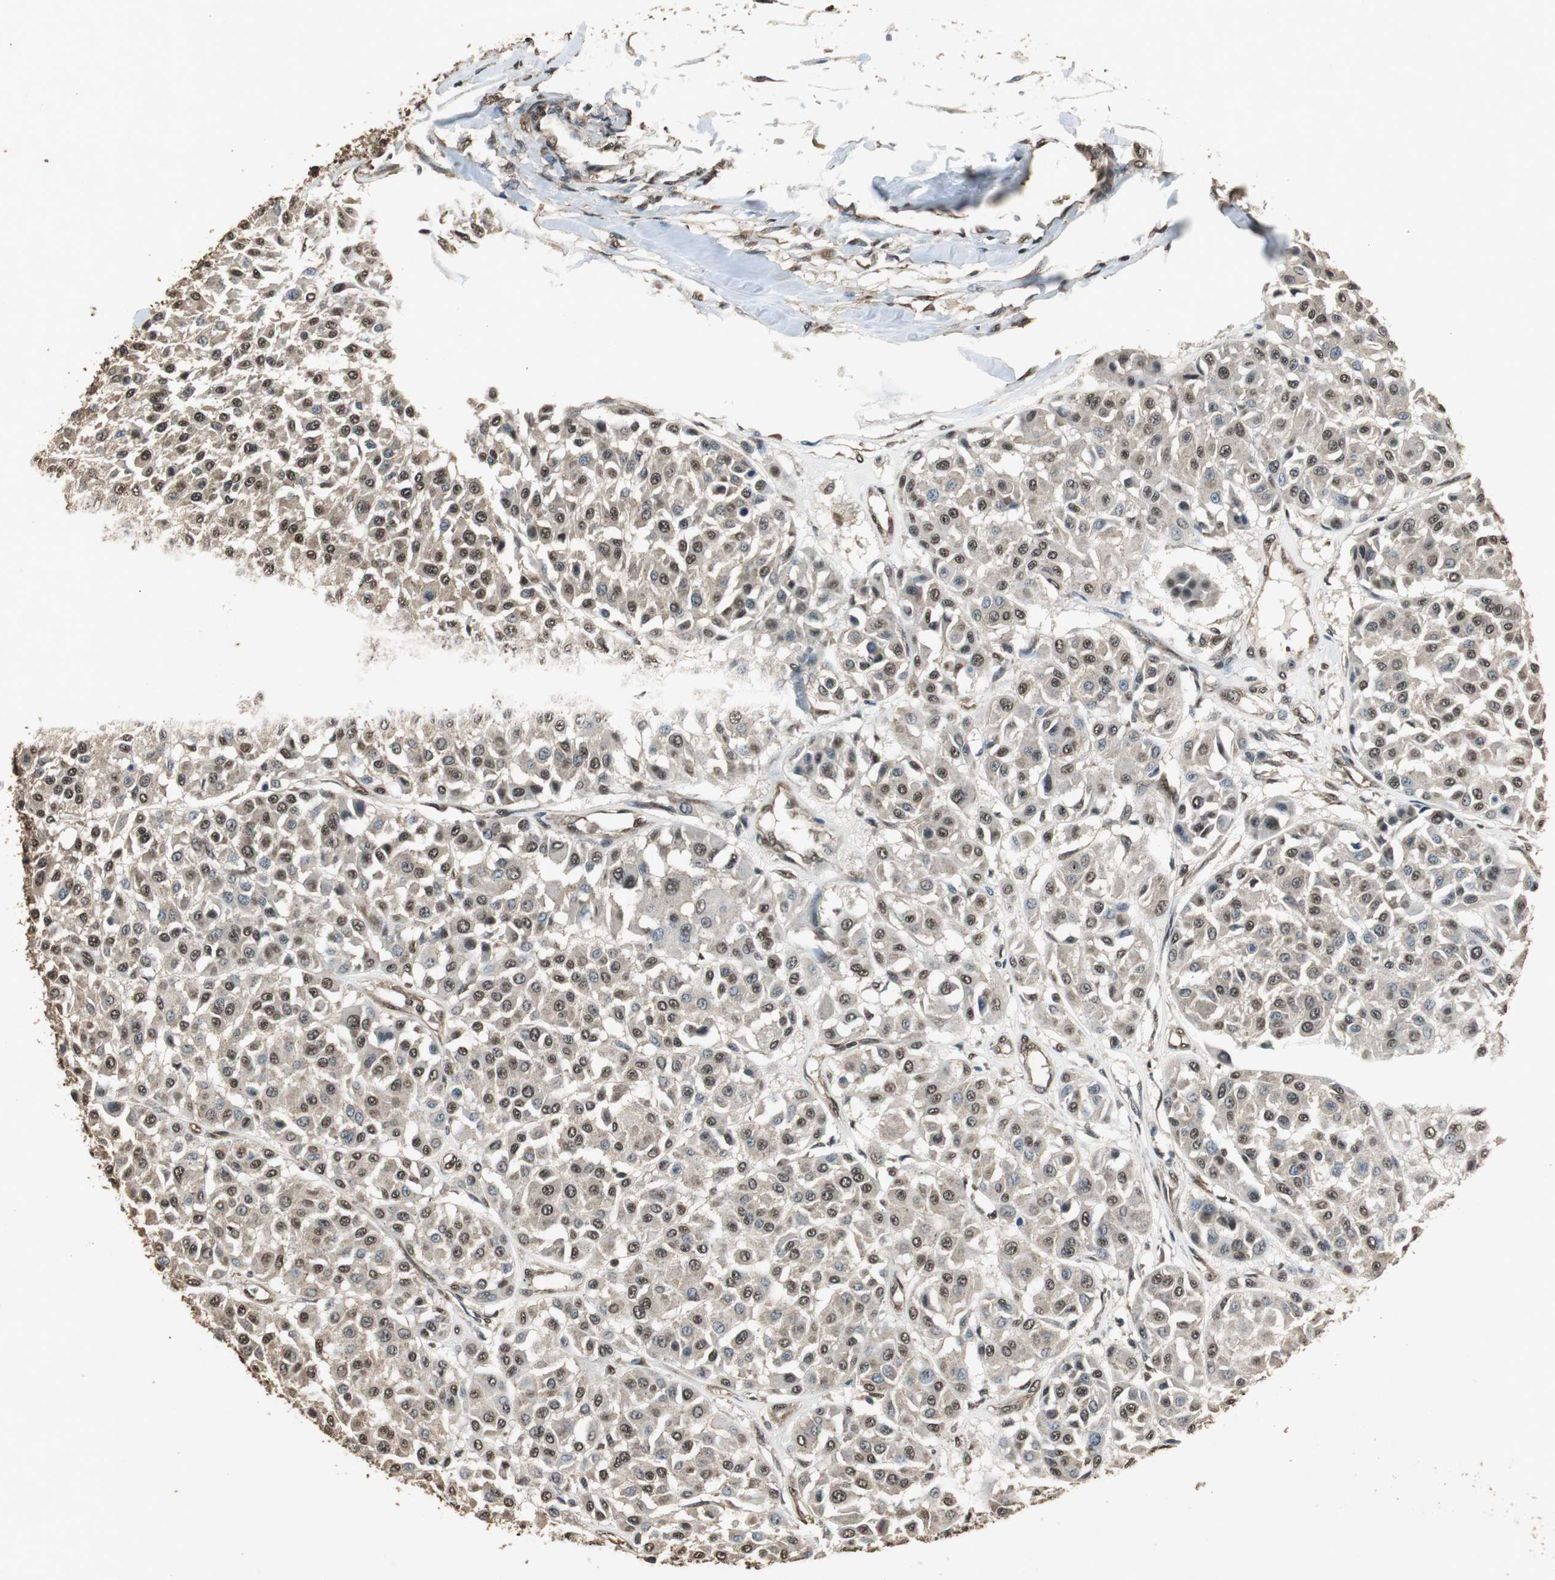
{"staining": {"intensity": "moderate", "quantity": ">75%", "location": "cytoplasmic/membranous,nuclear"}, "tissue": "melanoma", "cell_type": "Tumor cells", "image_type": "cancer", "snomed": [{"axis": "morphology", "description": "Malignant melanoma, Metastatic site"}, {"axis": "topography", "description": "Soft tissue"}], "caption": "Protein expression by immunohistochemistry (IHC) demonstrates moderate cytoplasmic/membranous and nuclear positivity in about >75% of tumor cells in malignant melanoma (metastatic site). (DAB = brown stain, brightfield microscopy at high magnification).", "gene": "PPP1R13B", "patient": {"sex": "male", "age": 41}}